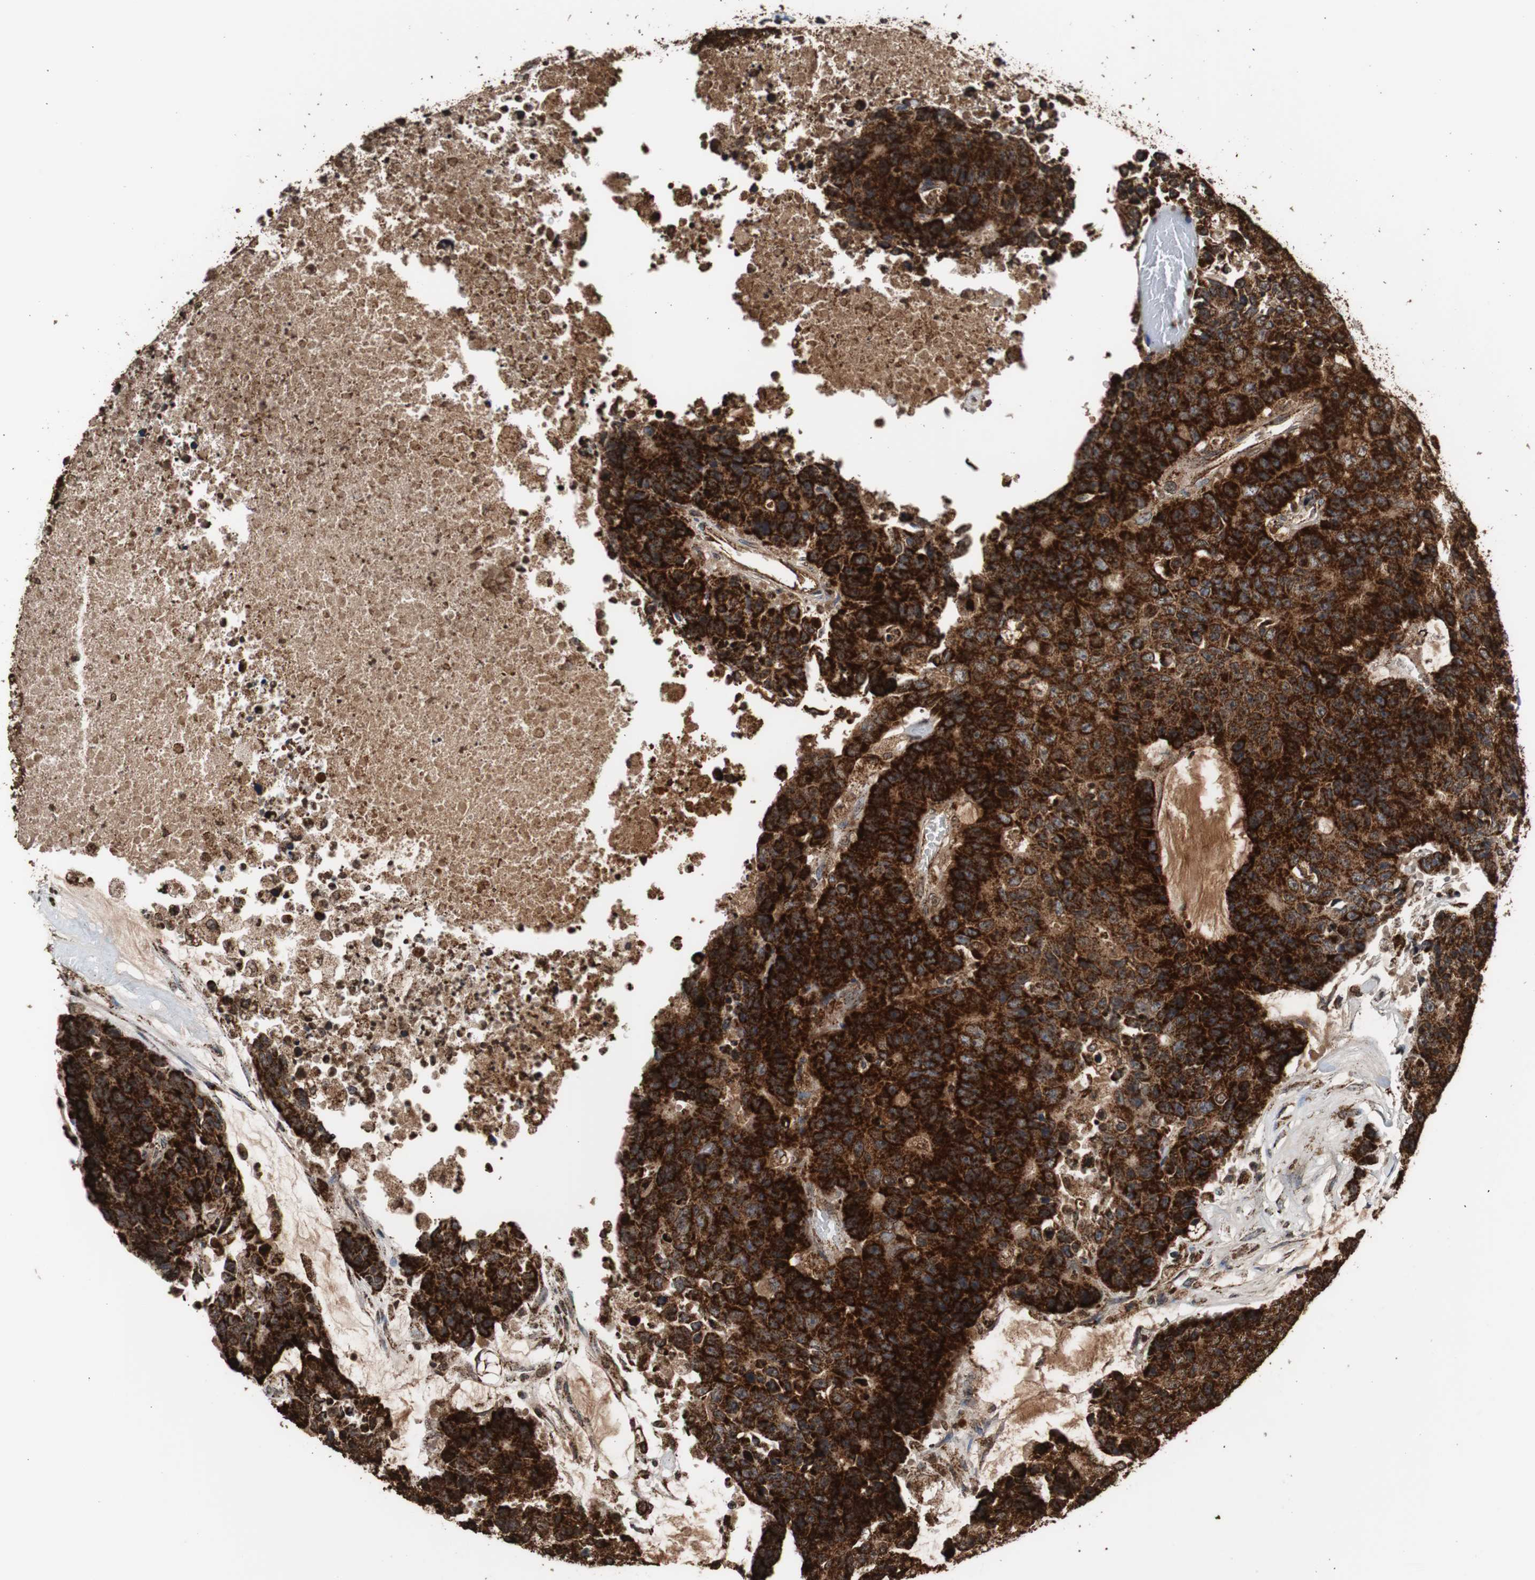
{"staining": {"intensity": "strong", "quantity": ">75%", "location": "cytoplasmic/membranous"}, "tissue": "colorectal cancer", "cell_type": "Tumor cells", "image_type": "cancer", "snomed": [{"axis": "morphology", "description": "Adenocarcinoma, NOS"}, {"axis": "topography", "description": "Colon"}], "caption": "Immunohistochemistry (IHC) (DAB) staining of human adenocarcinoma (colorectal) displays strong cytoplasmic/membranous protein expression in about >75% of tumor cells. Nuclei are stained in blue.", "gene": "HSPA9", "patient": {"sex": "female", "age": 86}}